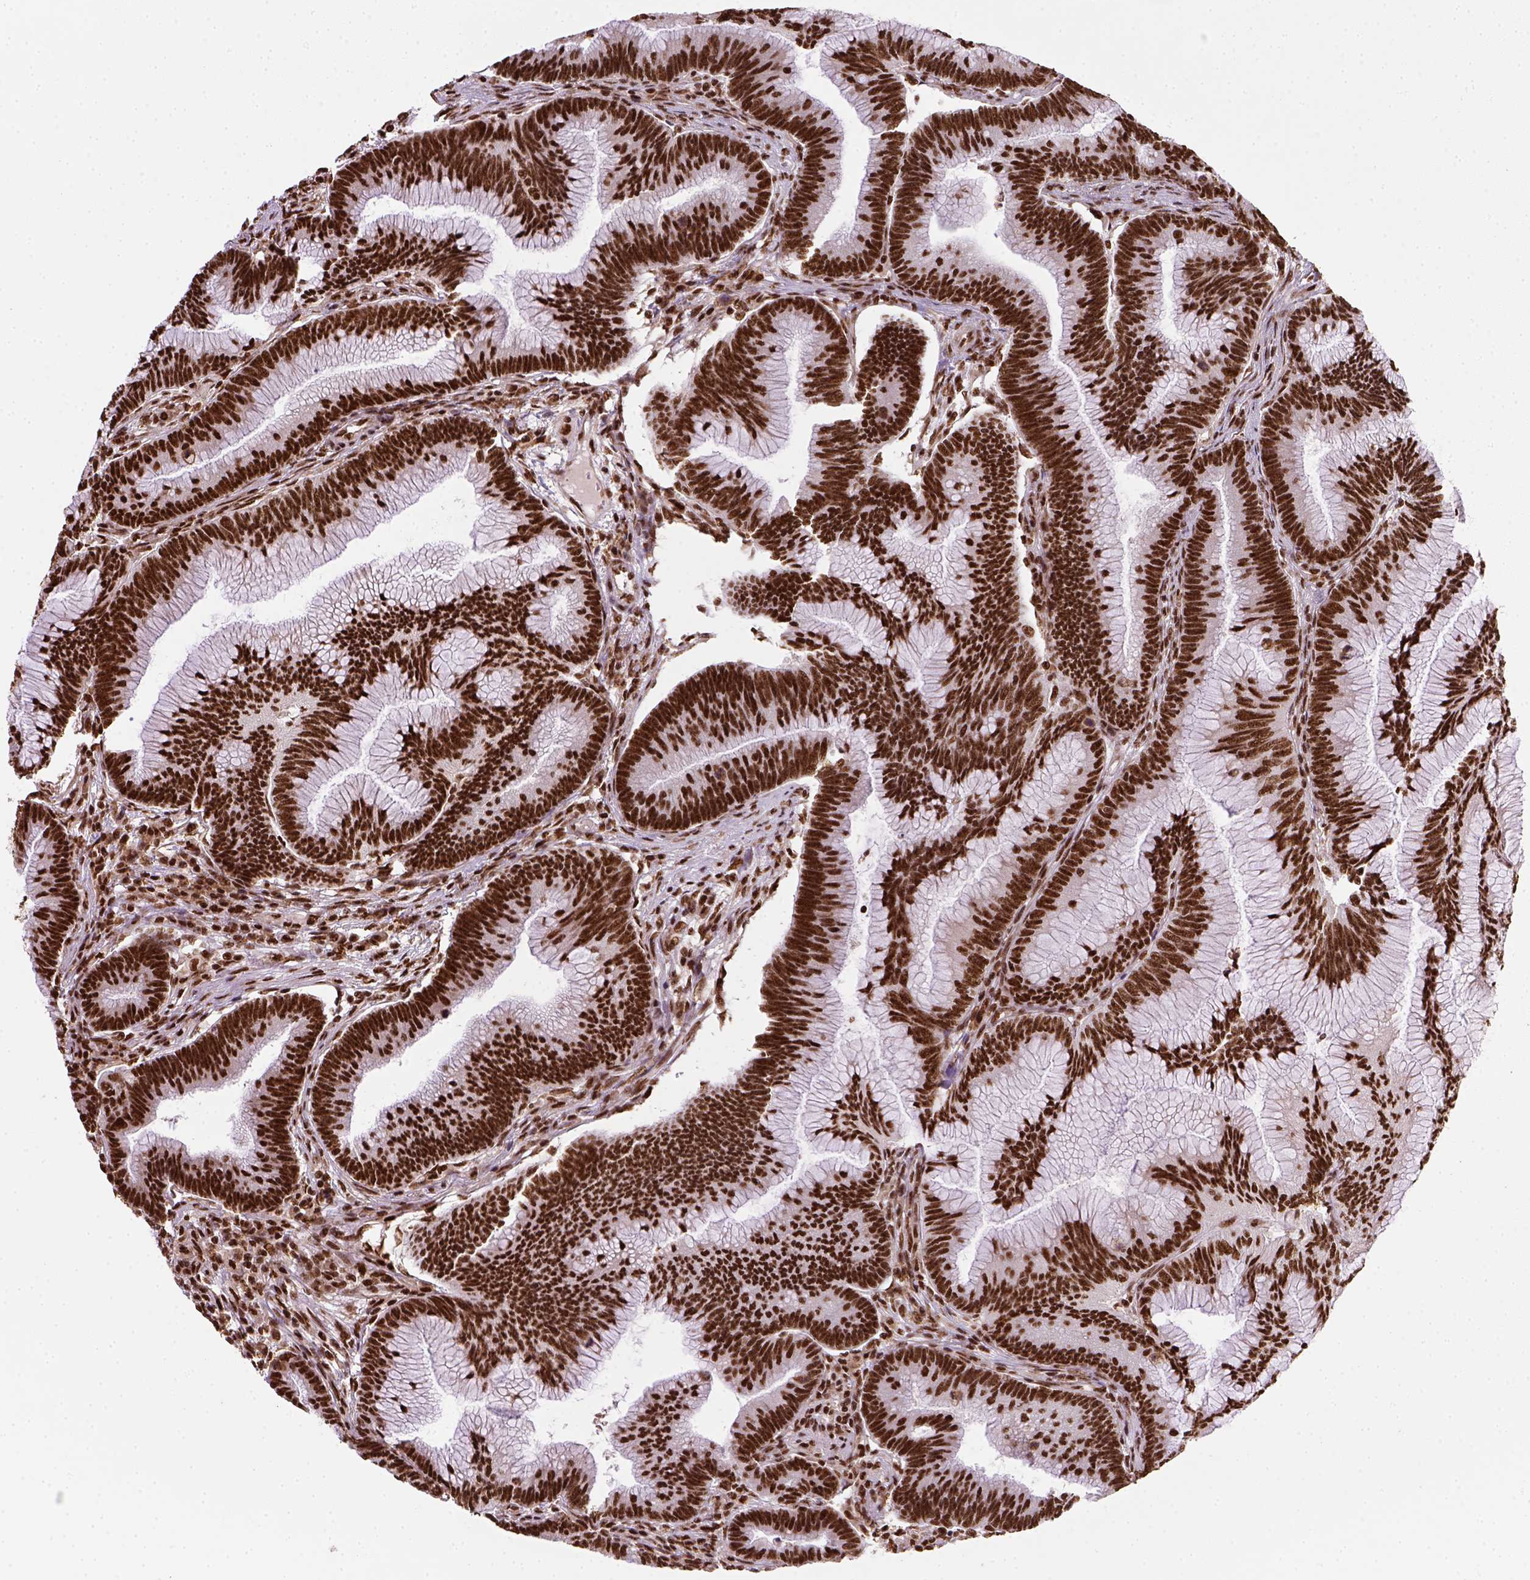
{"staining": {"intensity": "strong", "quantity": ">75%", "location": "nuclear"}, "tissue": "colorectal cancer", "cell_type": "Tumor cells", "image_type": "cancer", "snomed": [{"axis": "morphology", "description": "Adenocarcinoma, NOS"}, {"axis": "topography", "description": "Colon"}], "caption": "Immunohistochemical staining of colorectal cancer shows high levels of strong nuclear protein expression in about >75% of tumor cells. The protein is stained brown, and the nuclei are stained in blue (DAB (3,3'-diaminobenzidine) IHC with brightfield microscopy, high magnification).", "gene": "CCAR1", "patient": {"sex": "female", "age": 78}}